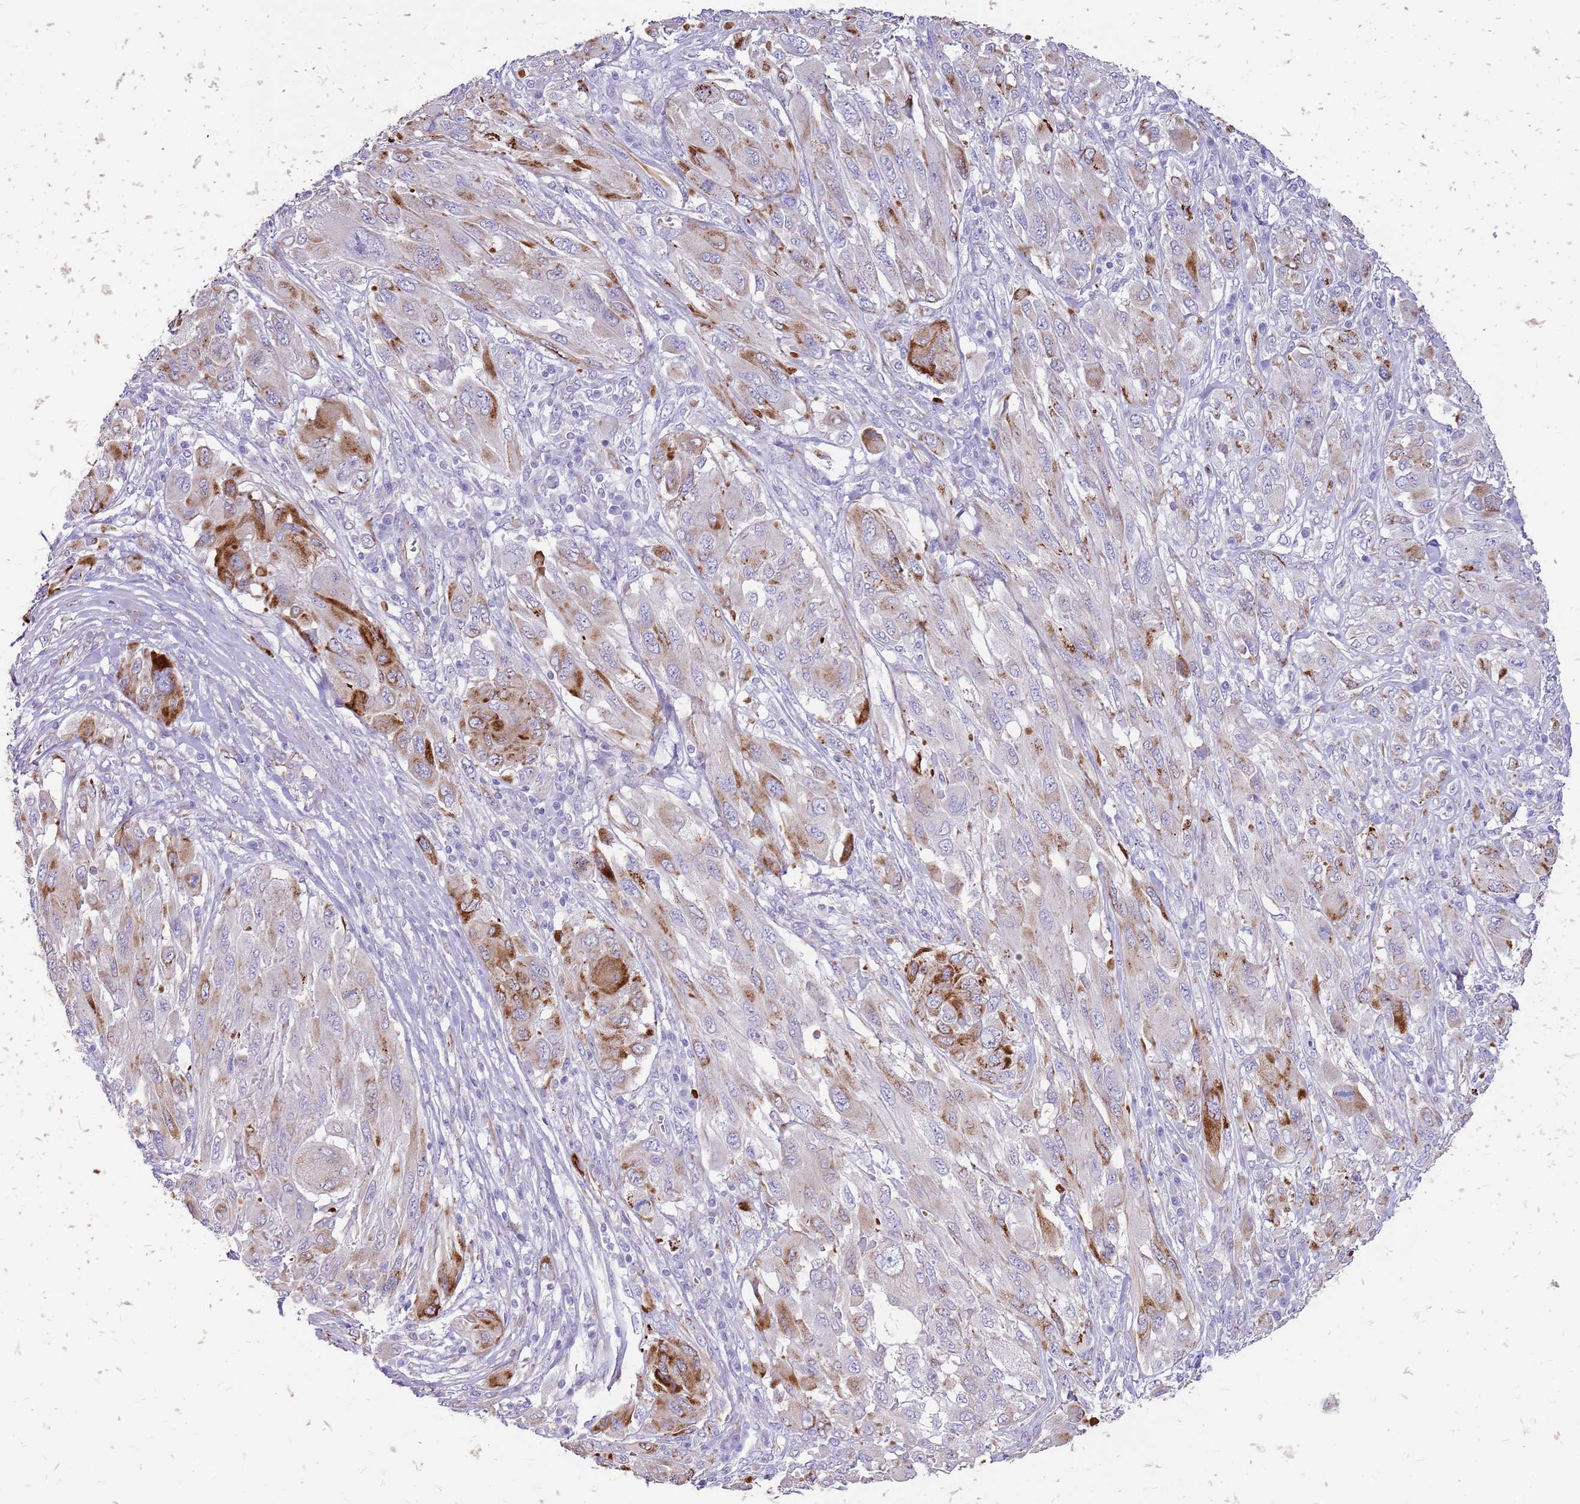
{"staining": {"intensity": "strong", "quantity": "25%-75%", "location": "cytoplasmic/membranous"}, "tissue": "melanoma", "cell_type": "Tumor cells", "image_type": "cancer", "snomed": [{"axis": "morphology", "description": "Malignant melanoma, NOS"}, {"axis": "topography", "description": "Skin"}], "caption": "A brown stain shows strong cytoplasmic/membranous expression of a protein in malignant melanoma tumor cells.", "gene": "ZDHHC1", "patient": {"sex": "female", "age": 91}}